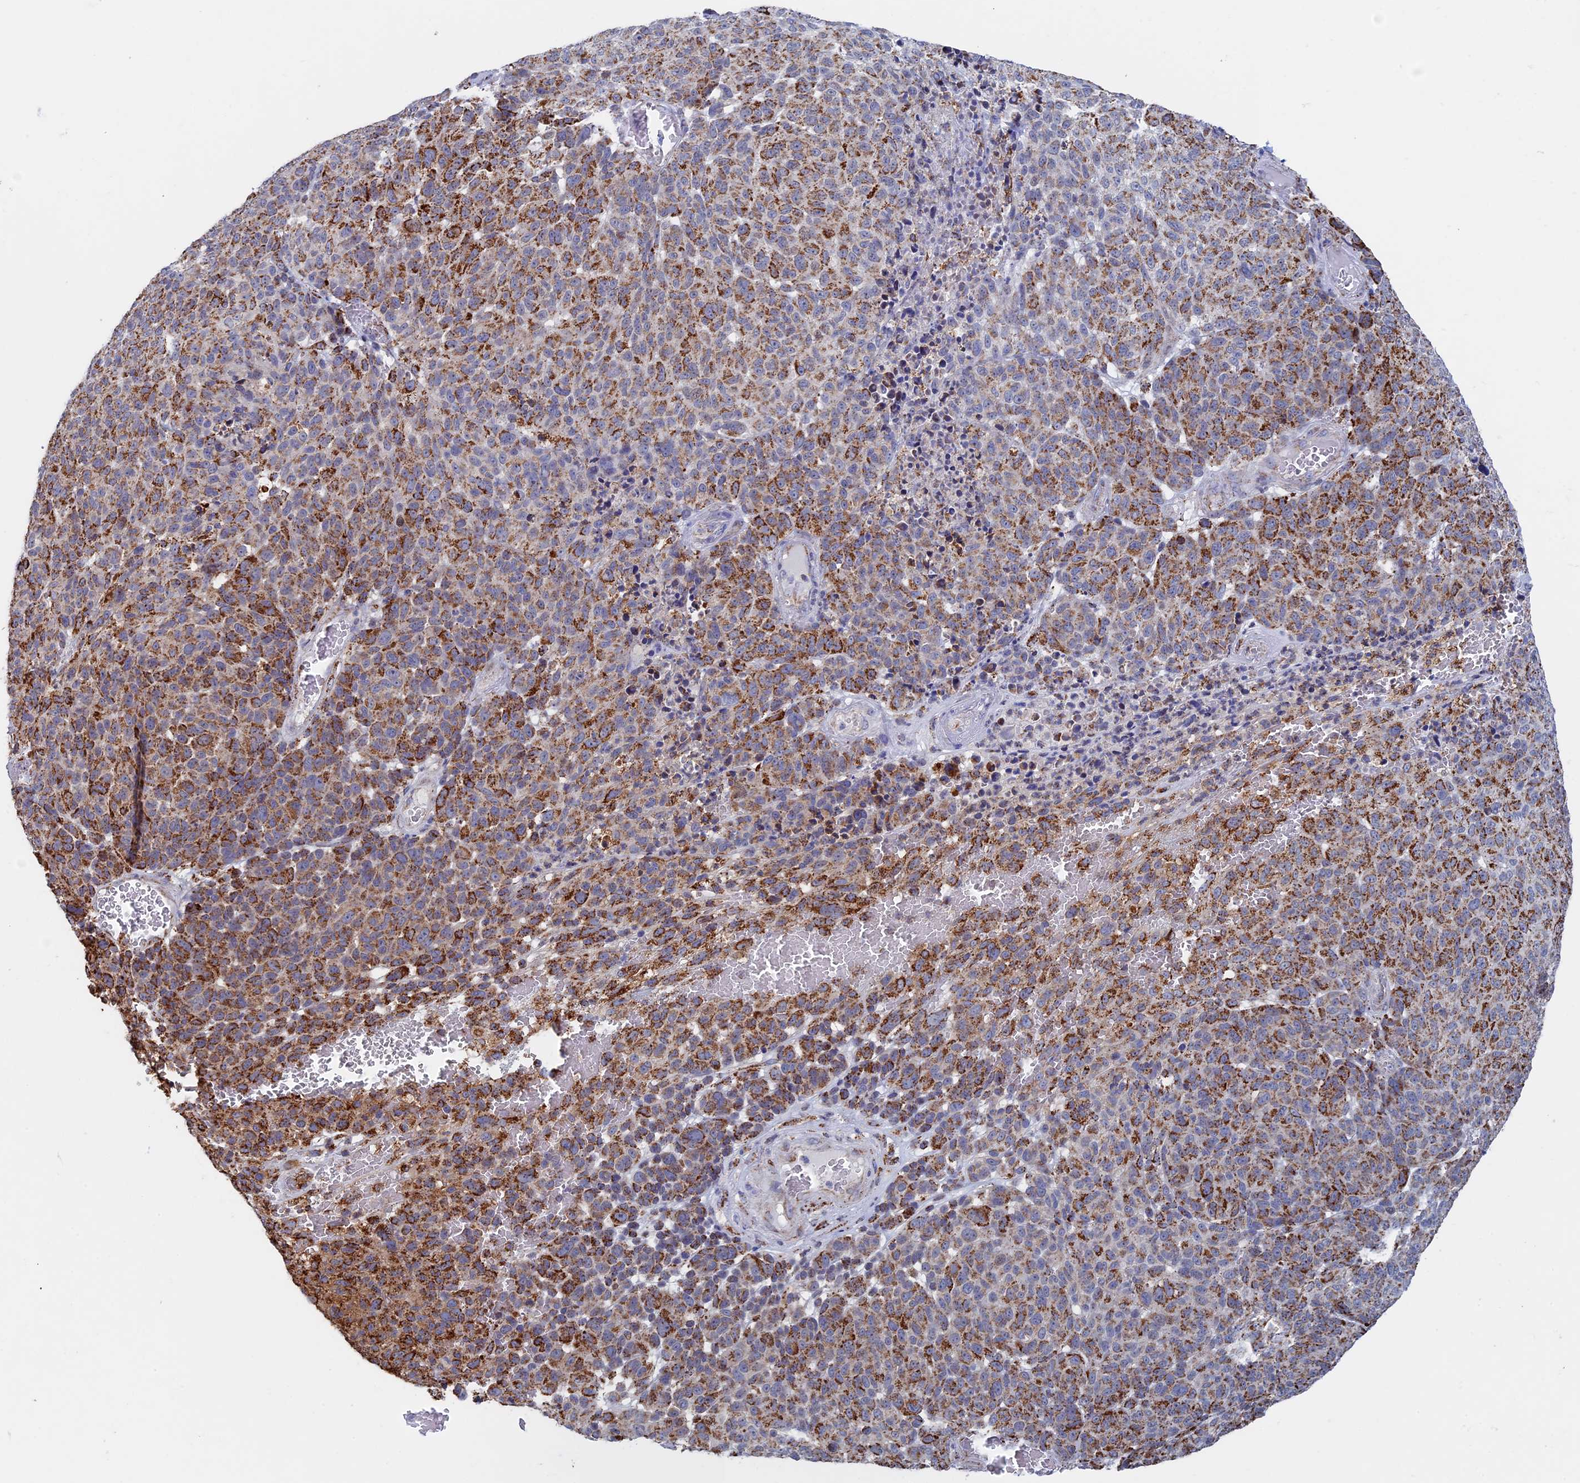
{"staining": {"intensity": "moderate", "quantity": ">75%", "location": "cytoplasmic/membranous"}, "tissue": "melanoma", "cell_type": "Tumor cells", "image_type": "cancer", "snomed": [{"axis": "morphology", "description": "Malignant melanoma, NOS"}, {"axis": "topography", "description": "Skin"}], "caption": "High-magnification brightfield microscopy of melanoma stained with DAB (3,3'-diaminobenzidine) (brown) and counterstained with hematoxylin (blue). tumor cells exhibit moderate cytoplasmic/membranous expression is seen in approximately>75% of cells. (Stains: DAB (3,3'-diaminobenzidine) in brown, nuclei in blue, Microscopy: brightfield microscopy at high magnification).", "gene": "SEC24D", "patient": {"sex": "male", "age": 49}}